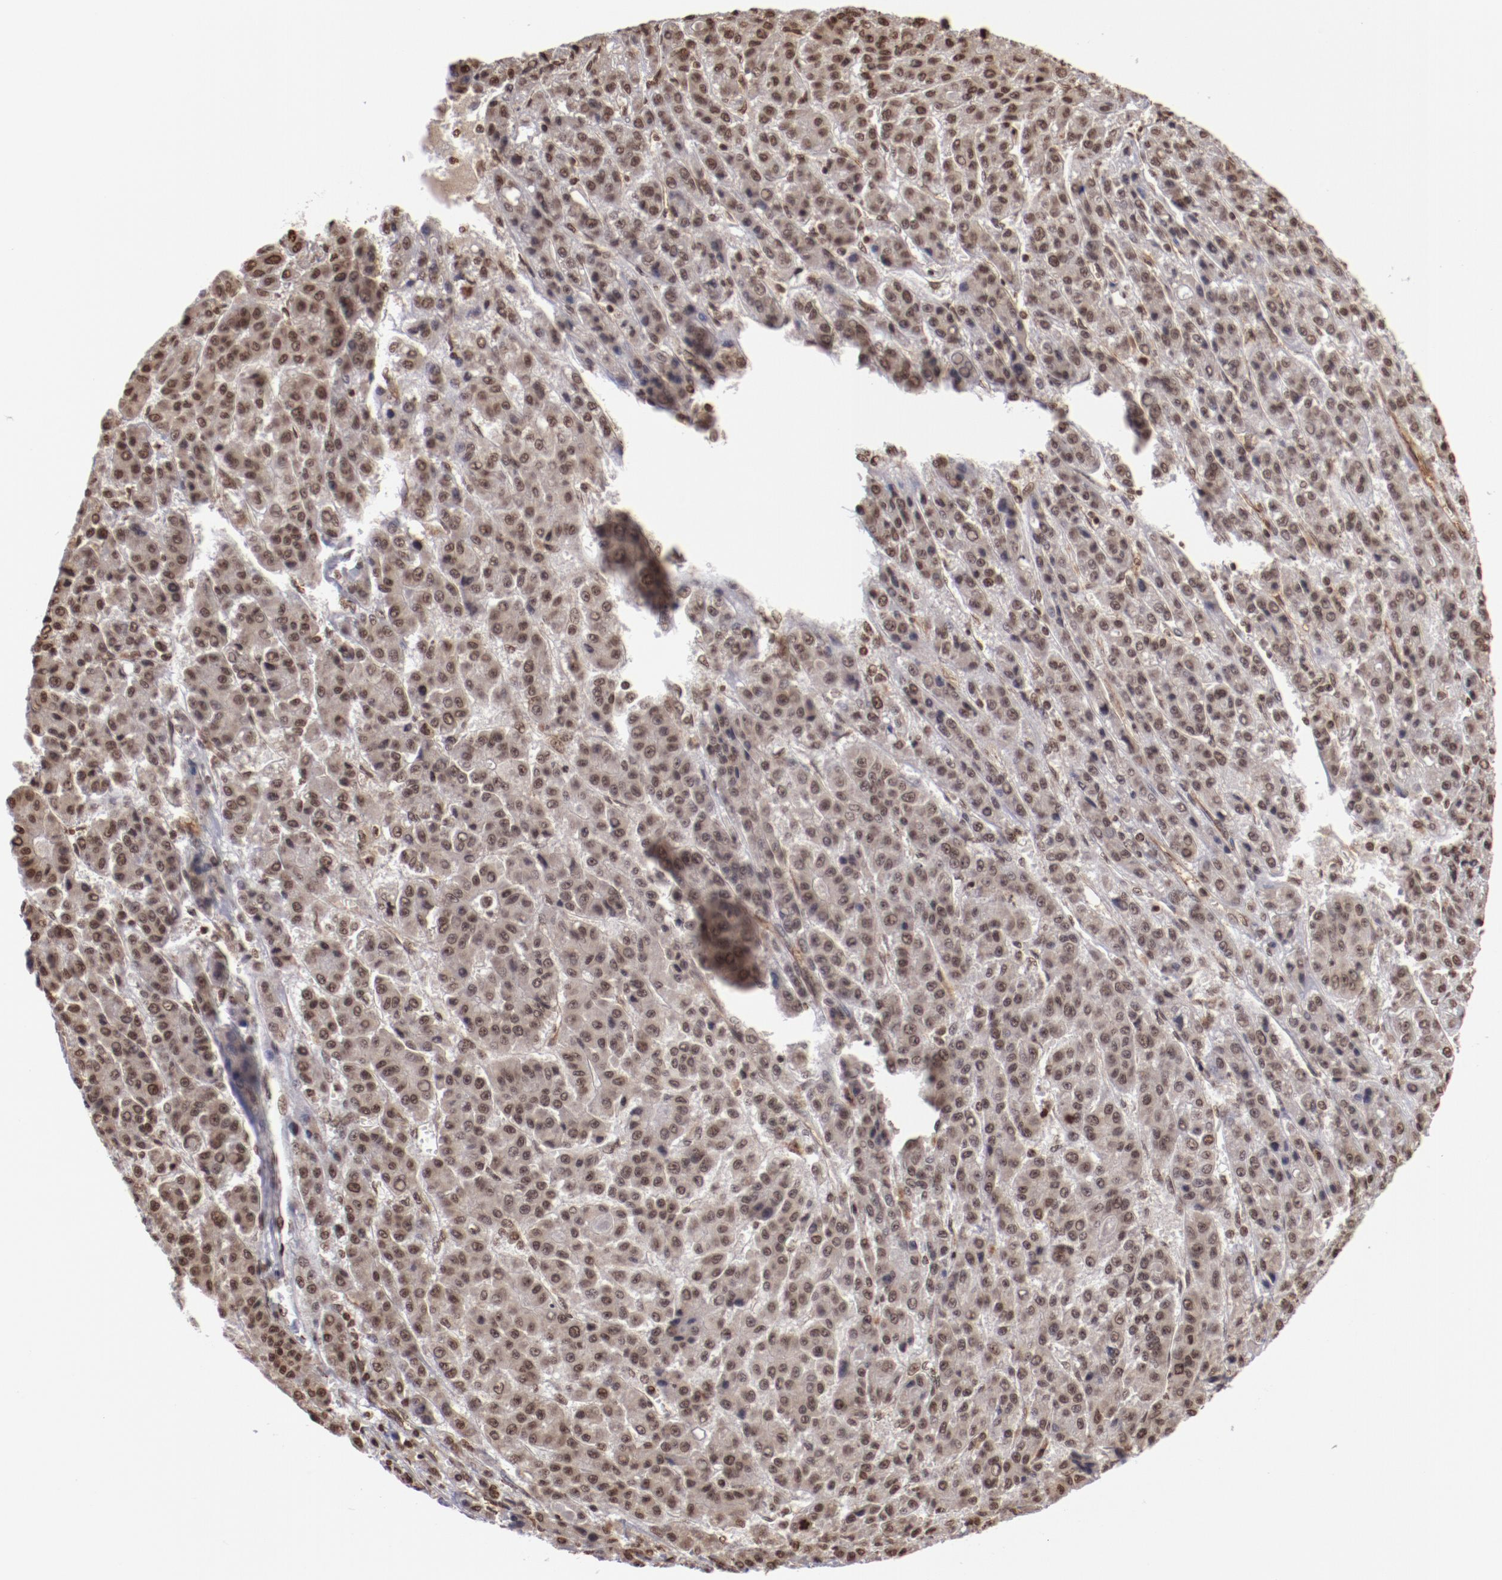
{"staining": {"intensity": "moderate", "quantity": ">75%", "location": "nuclear"}, "tissue": "liver cancer", "cell_type": "Tumor cells", "image_type": "cancer", "snomed": [{"axis": "morphology", "description": "Carcinoma, Hepatocellular, NOS"}, {"axis": "topography", "description": "Liver"}], "caption": "Protein staining of liver cancer tissue demonstrates moderate nuclear expression in approximately >75% of tumor cells.", "gene": "ABL2", "patient": {"sex": "male", "age": 70}}